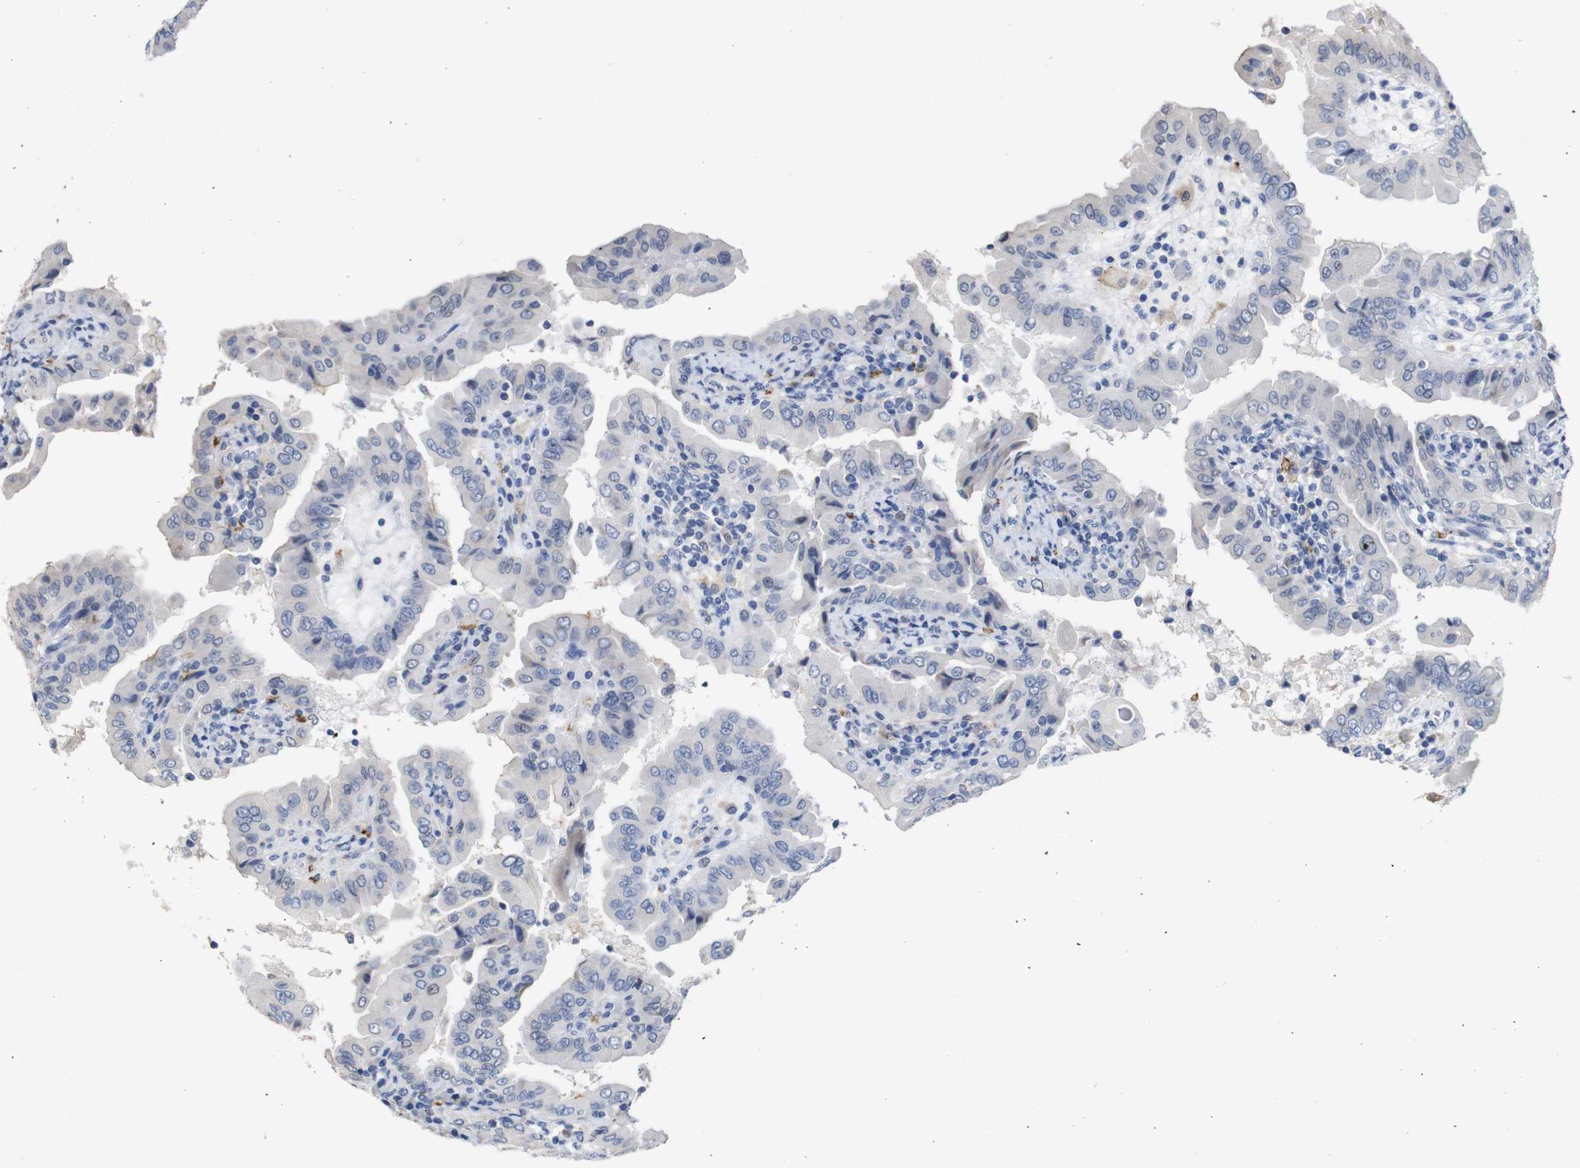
{"staining": {"intensity": "negative", "quantity": "none", "location": "none"}, "tissue": "thyroid cancer", "cell_type": "Tumor cells", "image_type": "cancer", "snomed": [{"axis": "morphology", "description": "Papillary adenocarcinoma, NOS"}, {"axis": "topography", "description": "Thyroid gland"}], "caption": "This micrograph is of thyroid cancer (papillary adenocarcinoma) stained with immunohistochemistry (IHC) to label a protein in brown with the nuclei are counter-stained blue. There is no positivity in tumor cells.", "gene": "TCEAL9", "patient": {"sex": "male", "age": 33}}